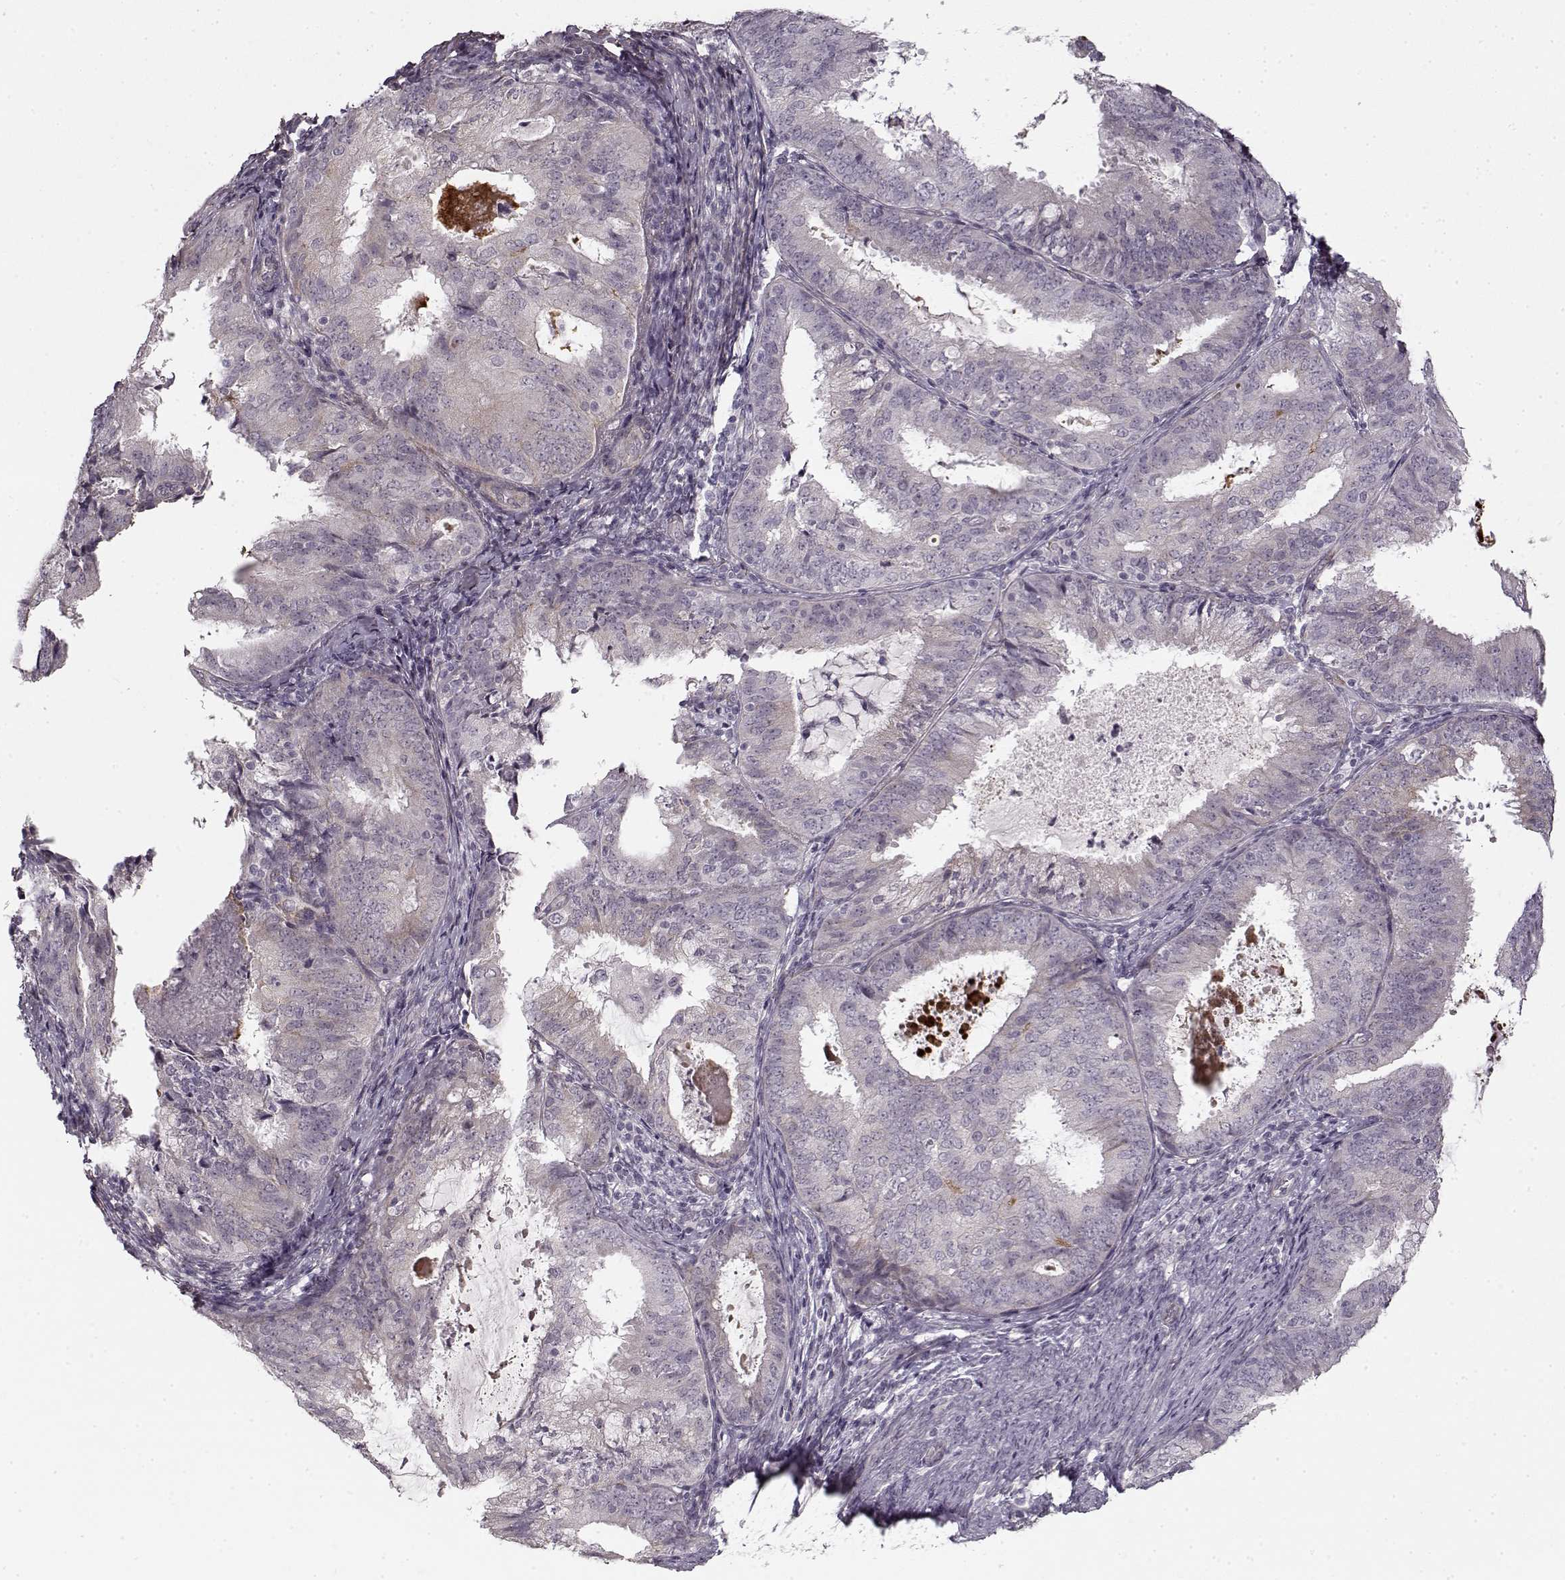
{"staining": {"intensity": "negative", "quantity": "none", "location": "none"}, "tissue": "endometrial cancer", "cell_type": "Tumor cells", "image_type": "cancer", "snomed": [{"axis": "morphology", "description": "Adenocarcinoma, NOS"}, {"axis": "topography", "description": "Endometrium"}], "caption": "A photomicrograph of human adenocarcinoma (endometrial) is negative for staining in tumor cells.", "gene": "LAMB2", "patient": {"sex": "female", "age": 57}}